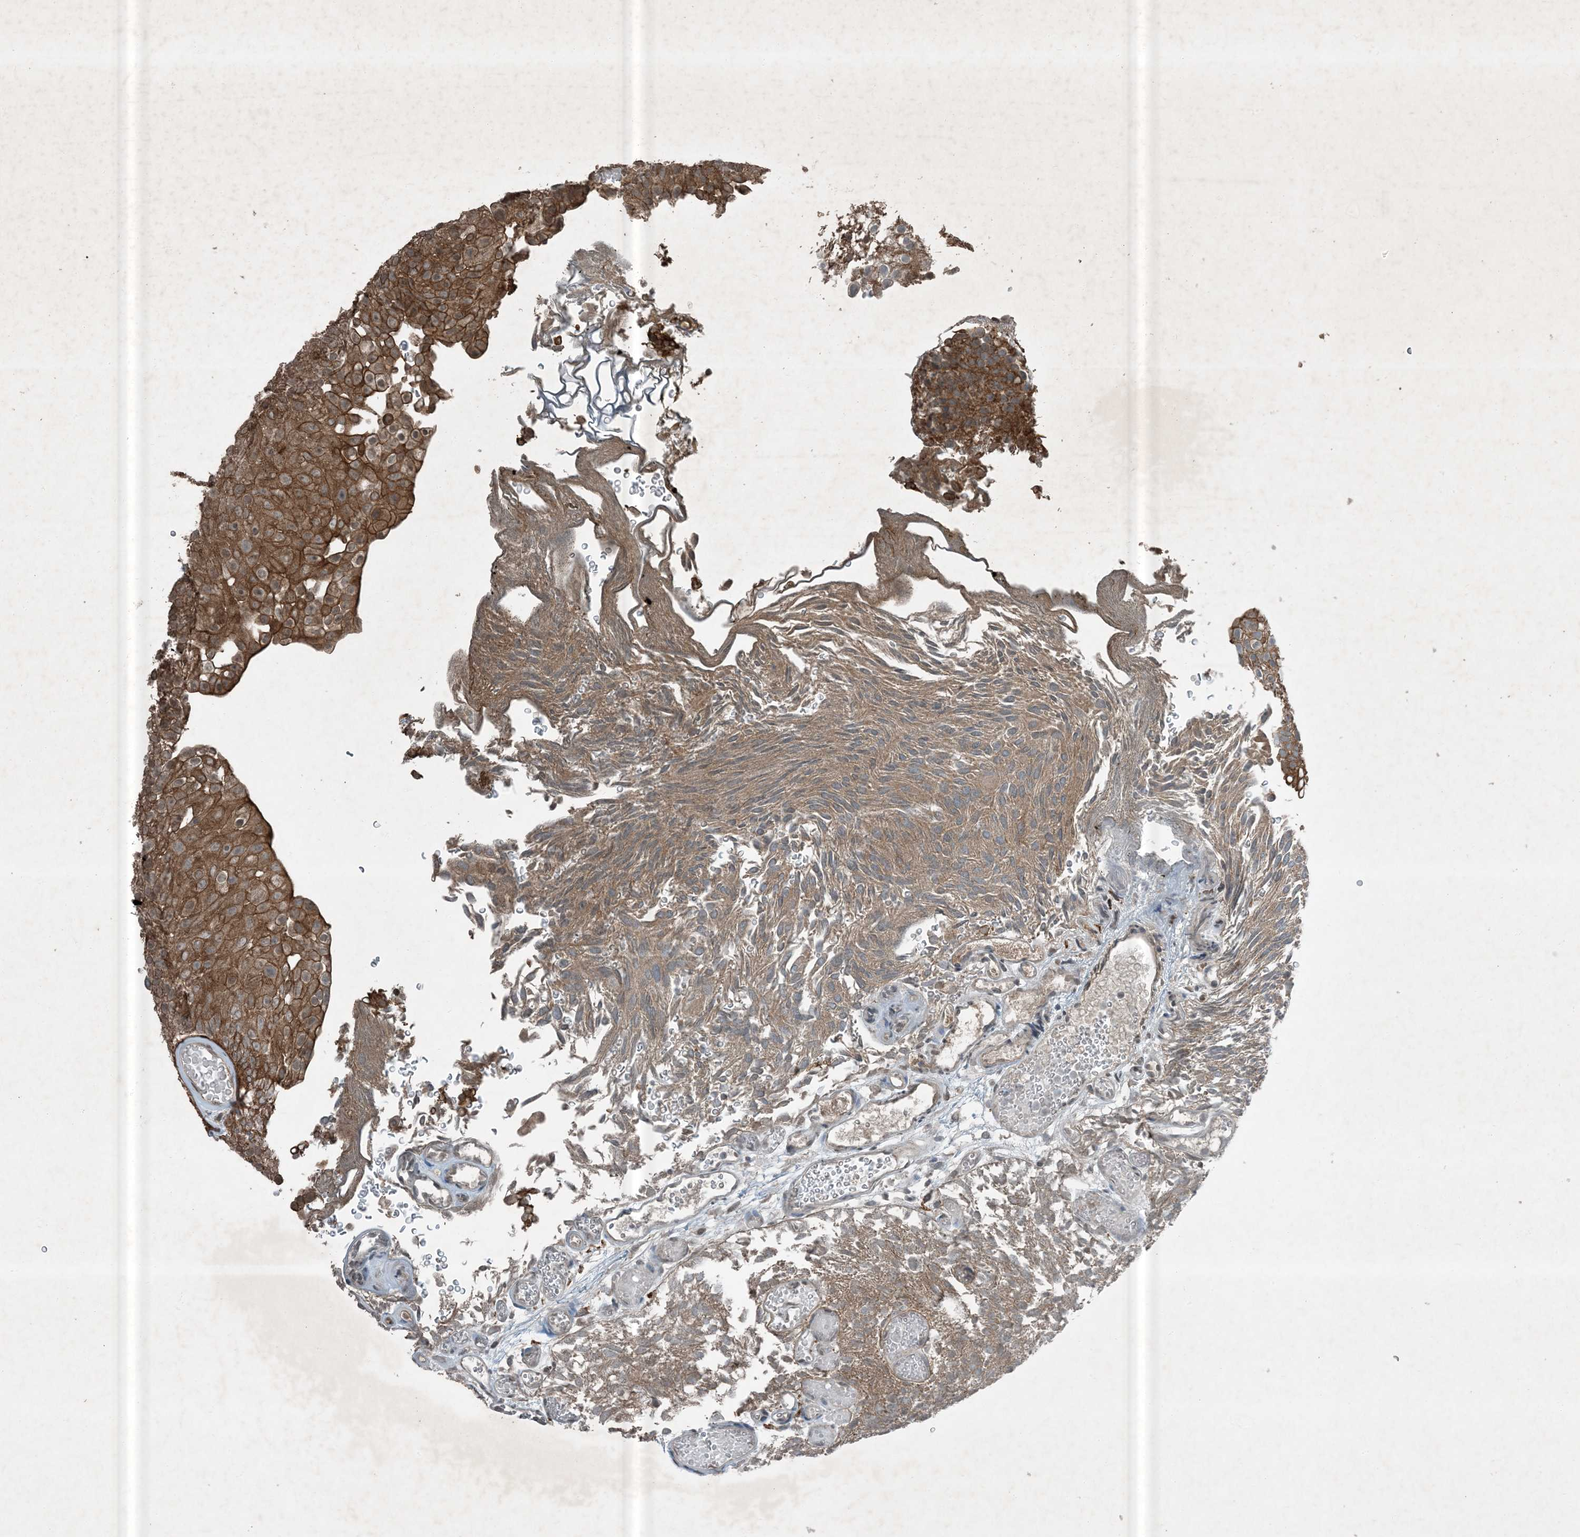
{"staining": {"intensity": "moderate", "quantity": ">75%", "location": "cytoplasmic/membranous"}, "tissue": "urothelial cancer", "cell_type": "Tumor cells", "image_type": "cancer", "snomed": [{"axis": "morphology", "description": "Urothelial carcinoma, Low grade"}, {"axis": "topography", "description": "Urinary bladder"}], "caption": "Immunohistochemical staining of human urothelial cancer exhibits medium levels of moderate cytoplasmic/membranous staining in approximately >75% of tumor cells.", "gene": "MDN1", "patient": {"sex": "male", "age": 78}}